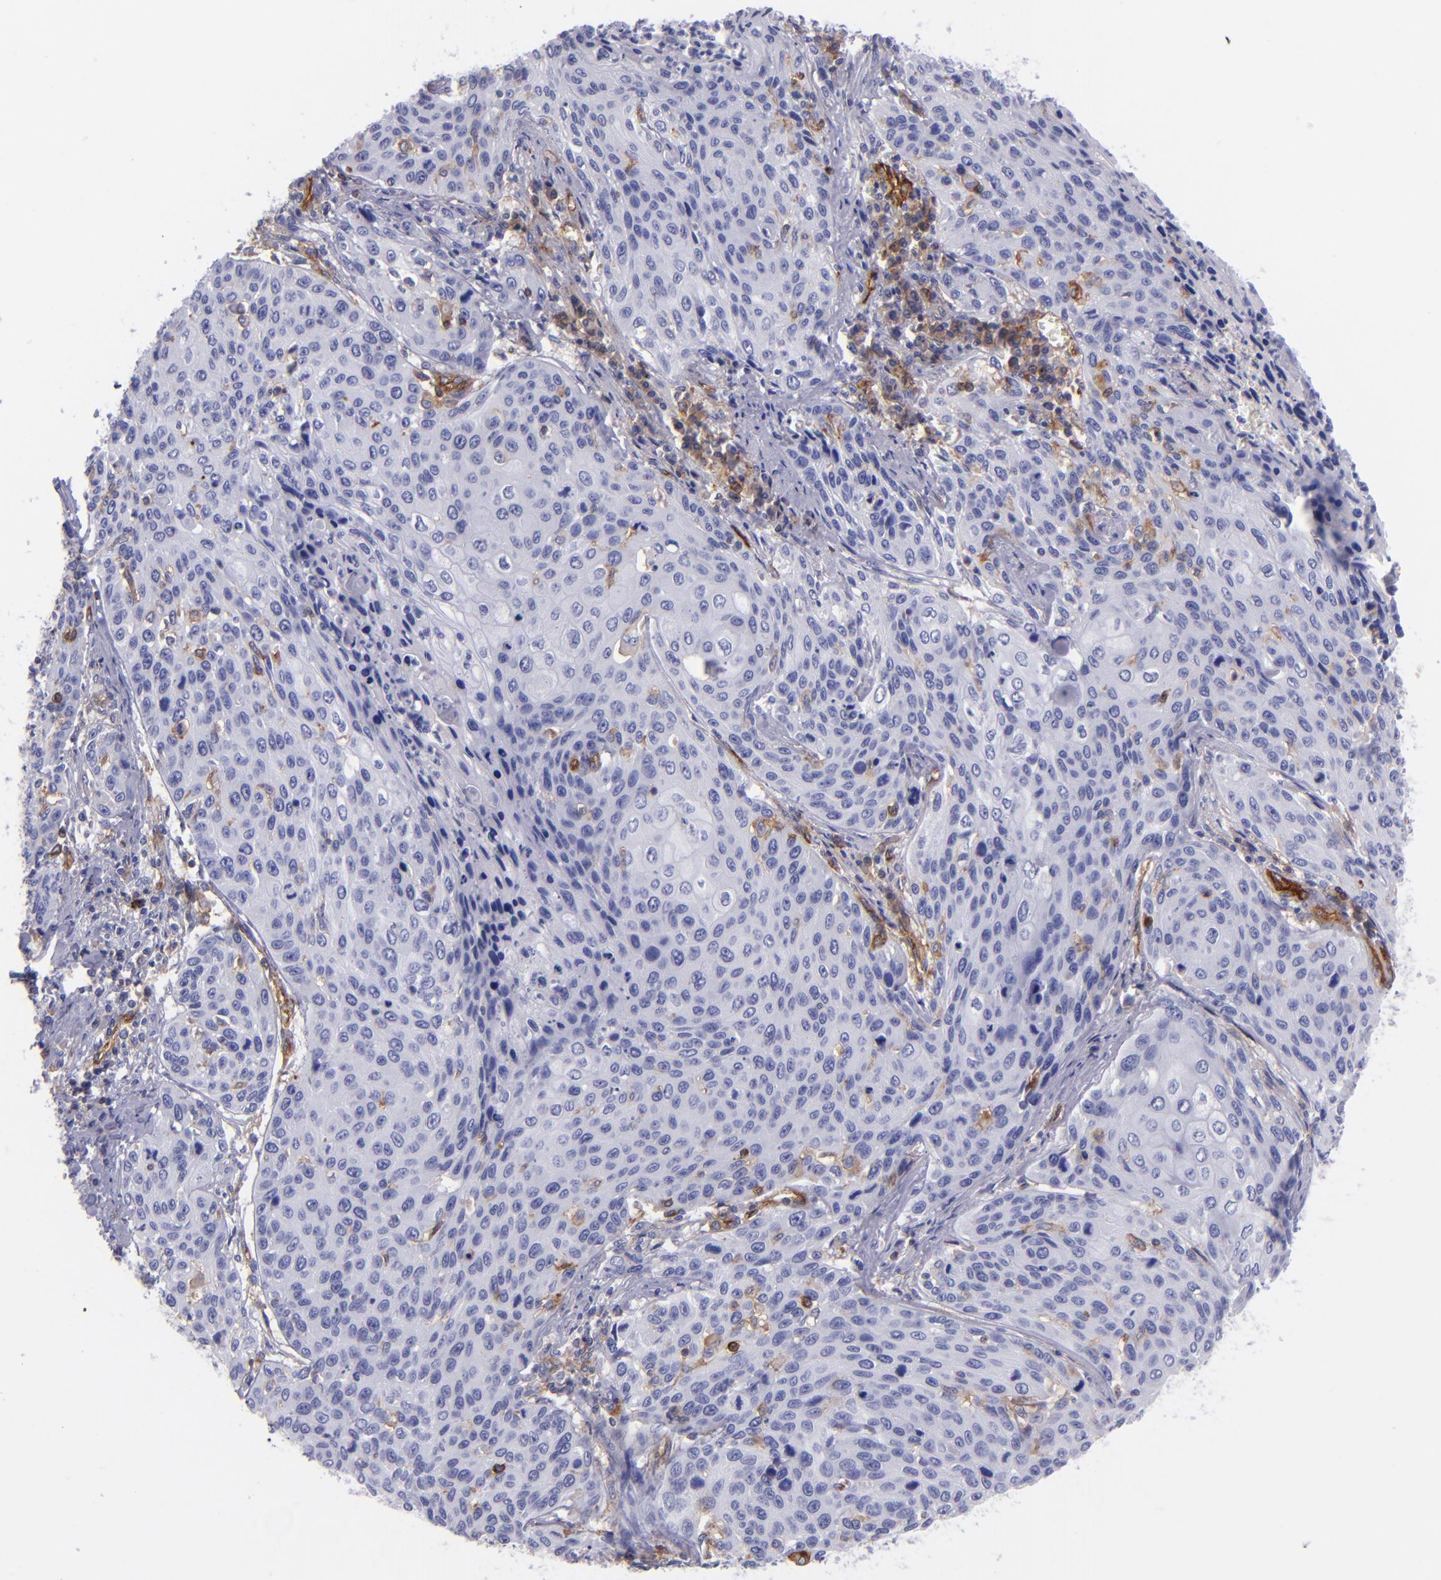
{"staining": {"intensity": "weak", "quantity": "<25%", "location": "cytoplasmic/membranous"}, "tissue": "cervical cancer", "cell_type": "Tumor cells", "image_type": "cancer", "snomed": [{"axis": "morphology", "description": "Squamous cell carcinoma, NOS"}, {"axis": "topography", "description": "Cervix"}], "caption": "Image shows no significant protein positivity in tumor cells of cervical cancer (squamous cell carcinoma).", "gene": "ENTPD1", "patient": {"sex": "female", "age": 32}}